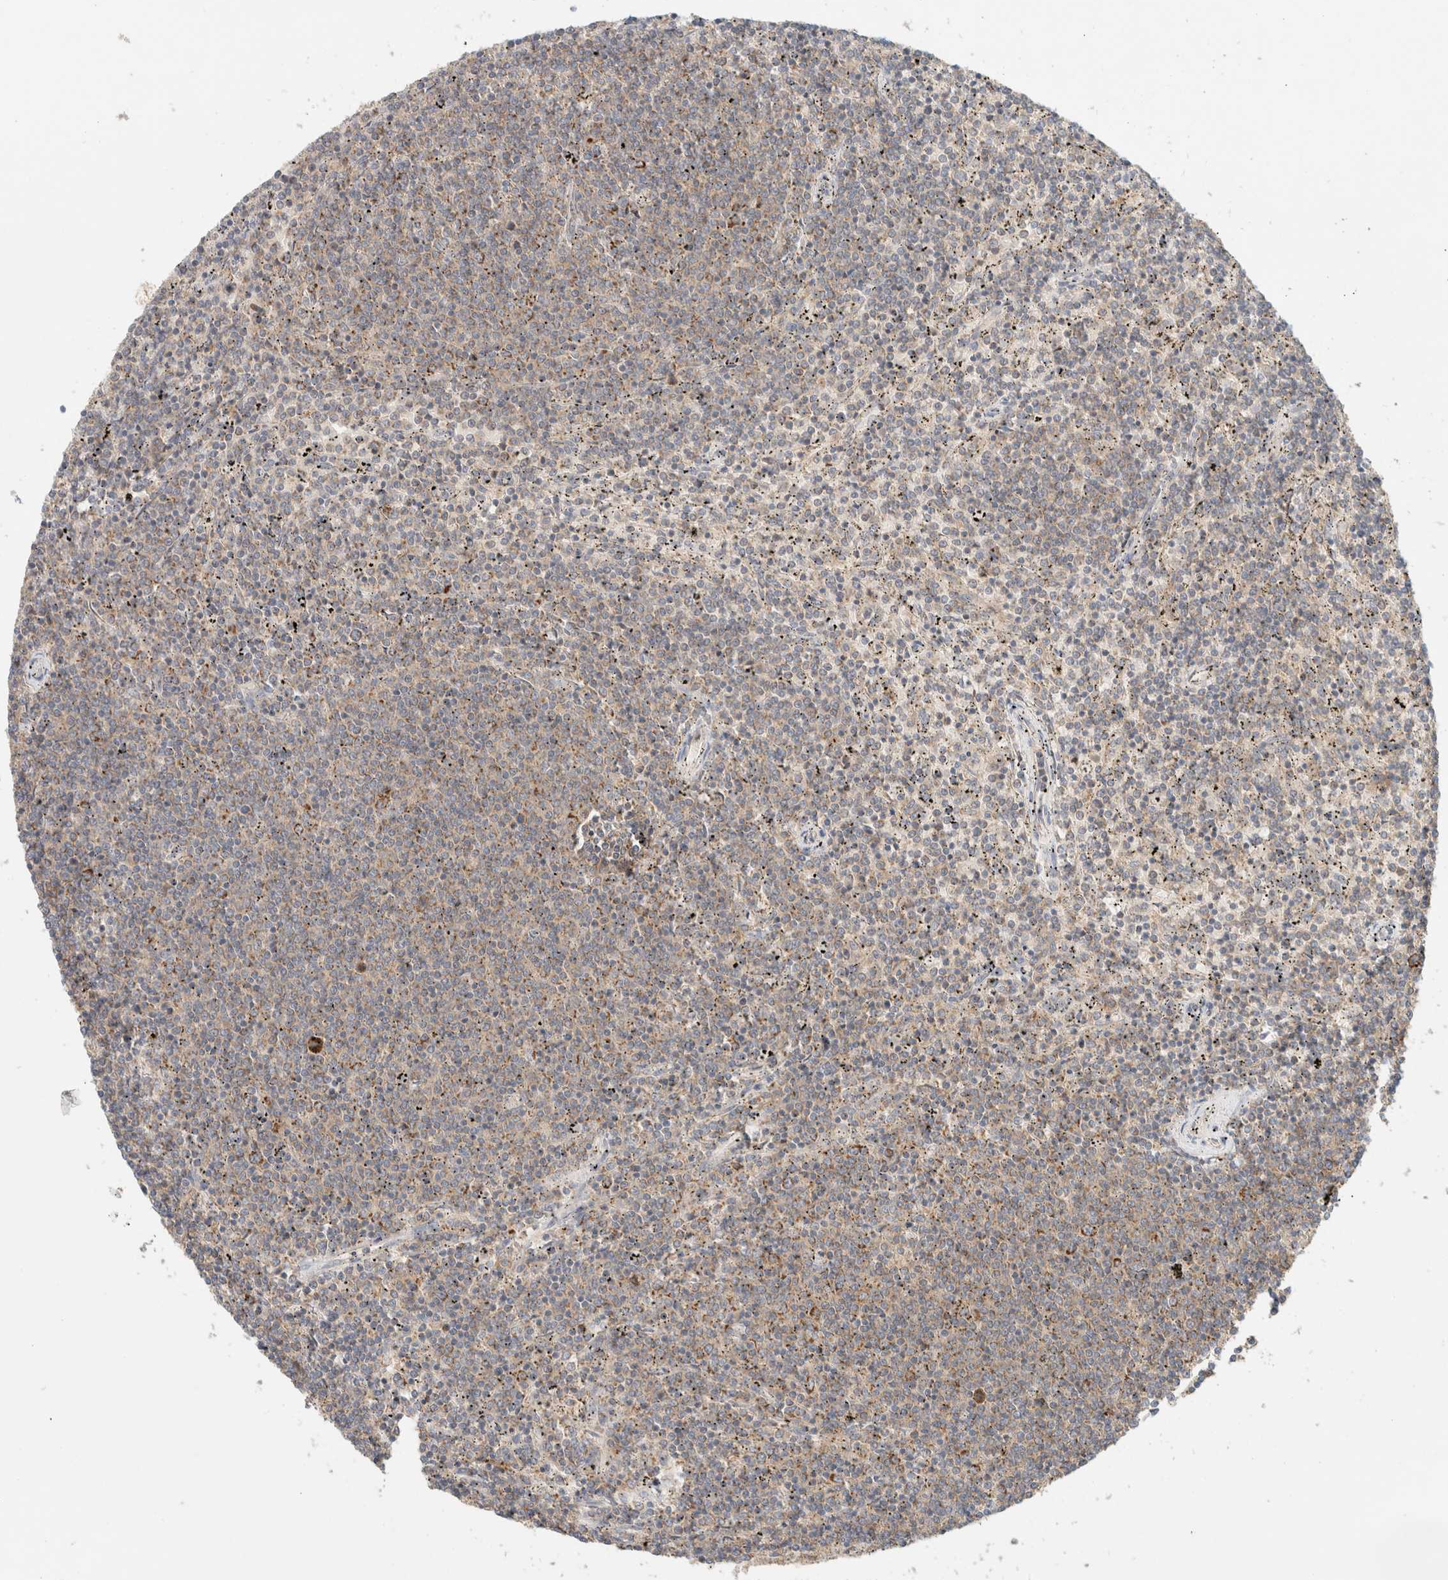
{"staining": {"intensity": "weak", "quantity": ">75%", "location": "cytoplasmic/membranous"}, "tissue": "lymphoma", "cell_type": "Tumor cells", "image_type": "cancer", "snomed": [{"axis": "morphology", "description": "Malignant lymphoma, non-Hodgkin's type, Low grade"}, {"axis": "topography", "description": "Spleen"}], "caption": "IHC (DAB (3,3'-diaminobenzidine)) staining of human lymphoma demonstrates weak cytoplasmic/membranous protein staining in about >75% of tumor cells. (brown staining indicates protein expression, while blue staining denotes nuclei).", "gene": "MRM3", "patient": {"sex": "female", "age": 50}}